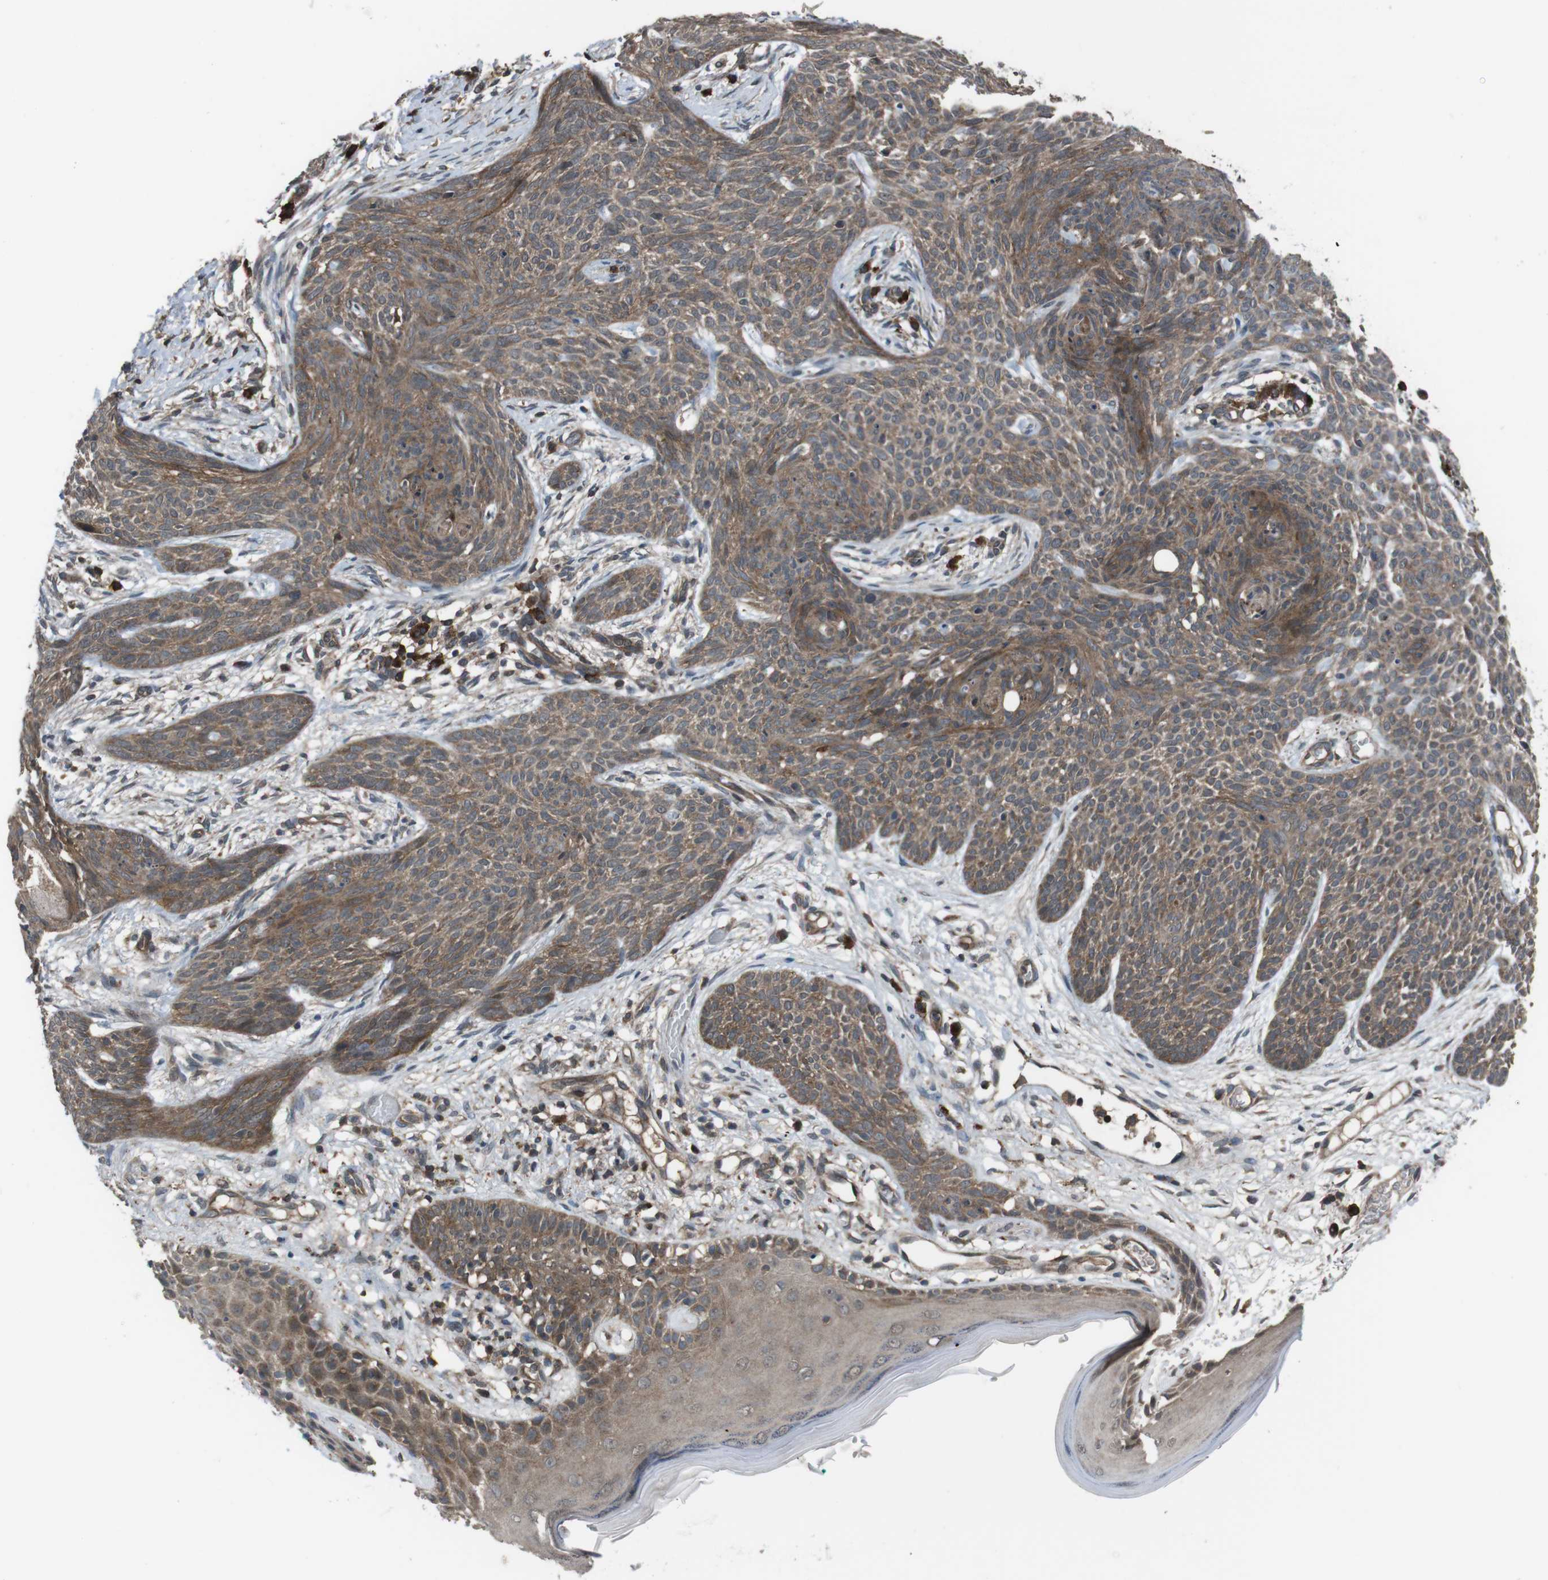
{"staining": {"intensity": "moderate", "quantity": ">75%", "location": "cytoplasmic/membranous"}, "tissue": "skin cancer", "cell_type": "Tumor cells", "image_type": "cancer", "snomed": [{"axis": "morphology", "description": "Basal cell carcinoma"}, {"axis": "topography", "description": "Skin"}], "caption": "IHC photomicrograph of skin cancer (basal cell carcinoma) stained for a protein (brown), which exhibits medium levels of moderate cytoplasmic/membranous staining in about >75% of tumor cells.", "gene": "SLC22A23", "patient": {"sex": "female", "age": 59}}